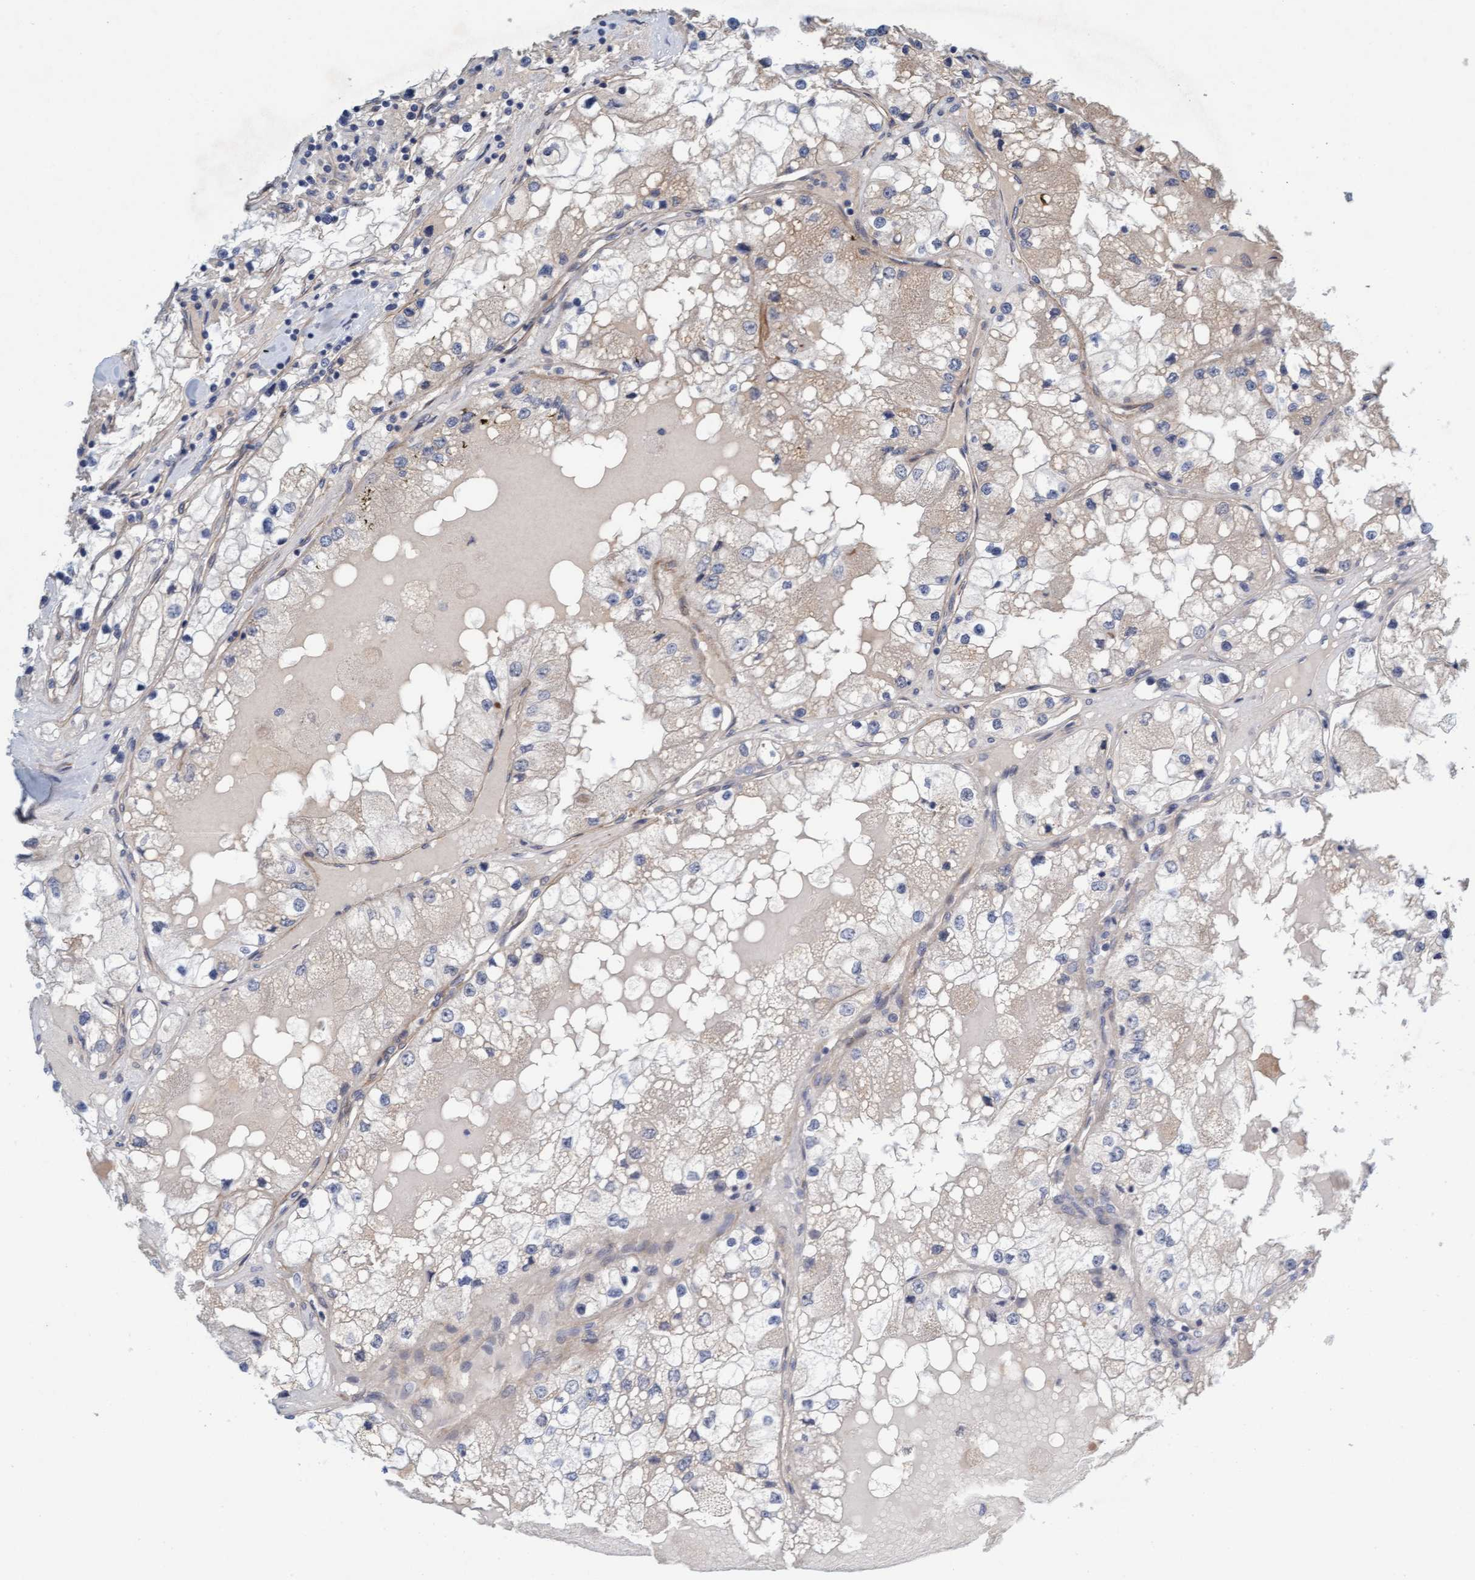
{"staining": {"intensity": "weak", "quantity": "<25%", "location": "cytoplasmic/membranous"}, "tissue": "renal cancer", "cell_type": "Tumor cells", "image_type": "cancer", "snomed": [{"axis": "morphology", "description": "Adenocarcinoma, NOS"}, {"axis": "topography", "description": "Kidney"}], "caption": "A histopathology image of renal cancer (adenocarcinoma) stained for a protein shows no brown staining in tumor cells. The staining is performed using DAB (3,3'-diaminobenzidine) brown chromogen with nuclei counter-stained in using hematoxylin.", "gene": "TSTD2", "patient": {"sex": "male", "age": 68}}